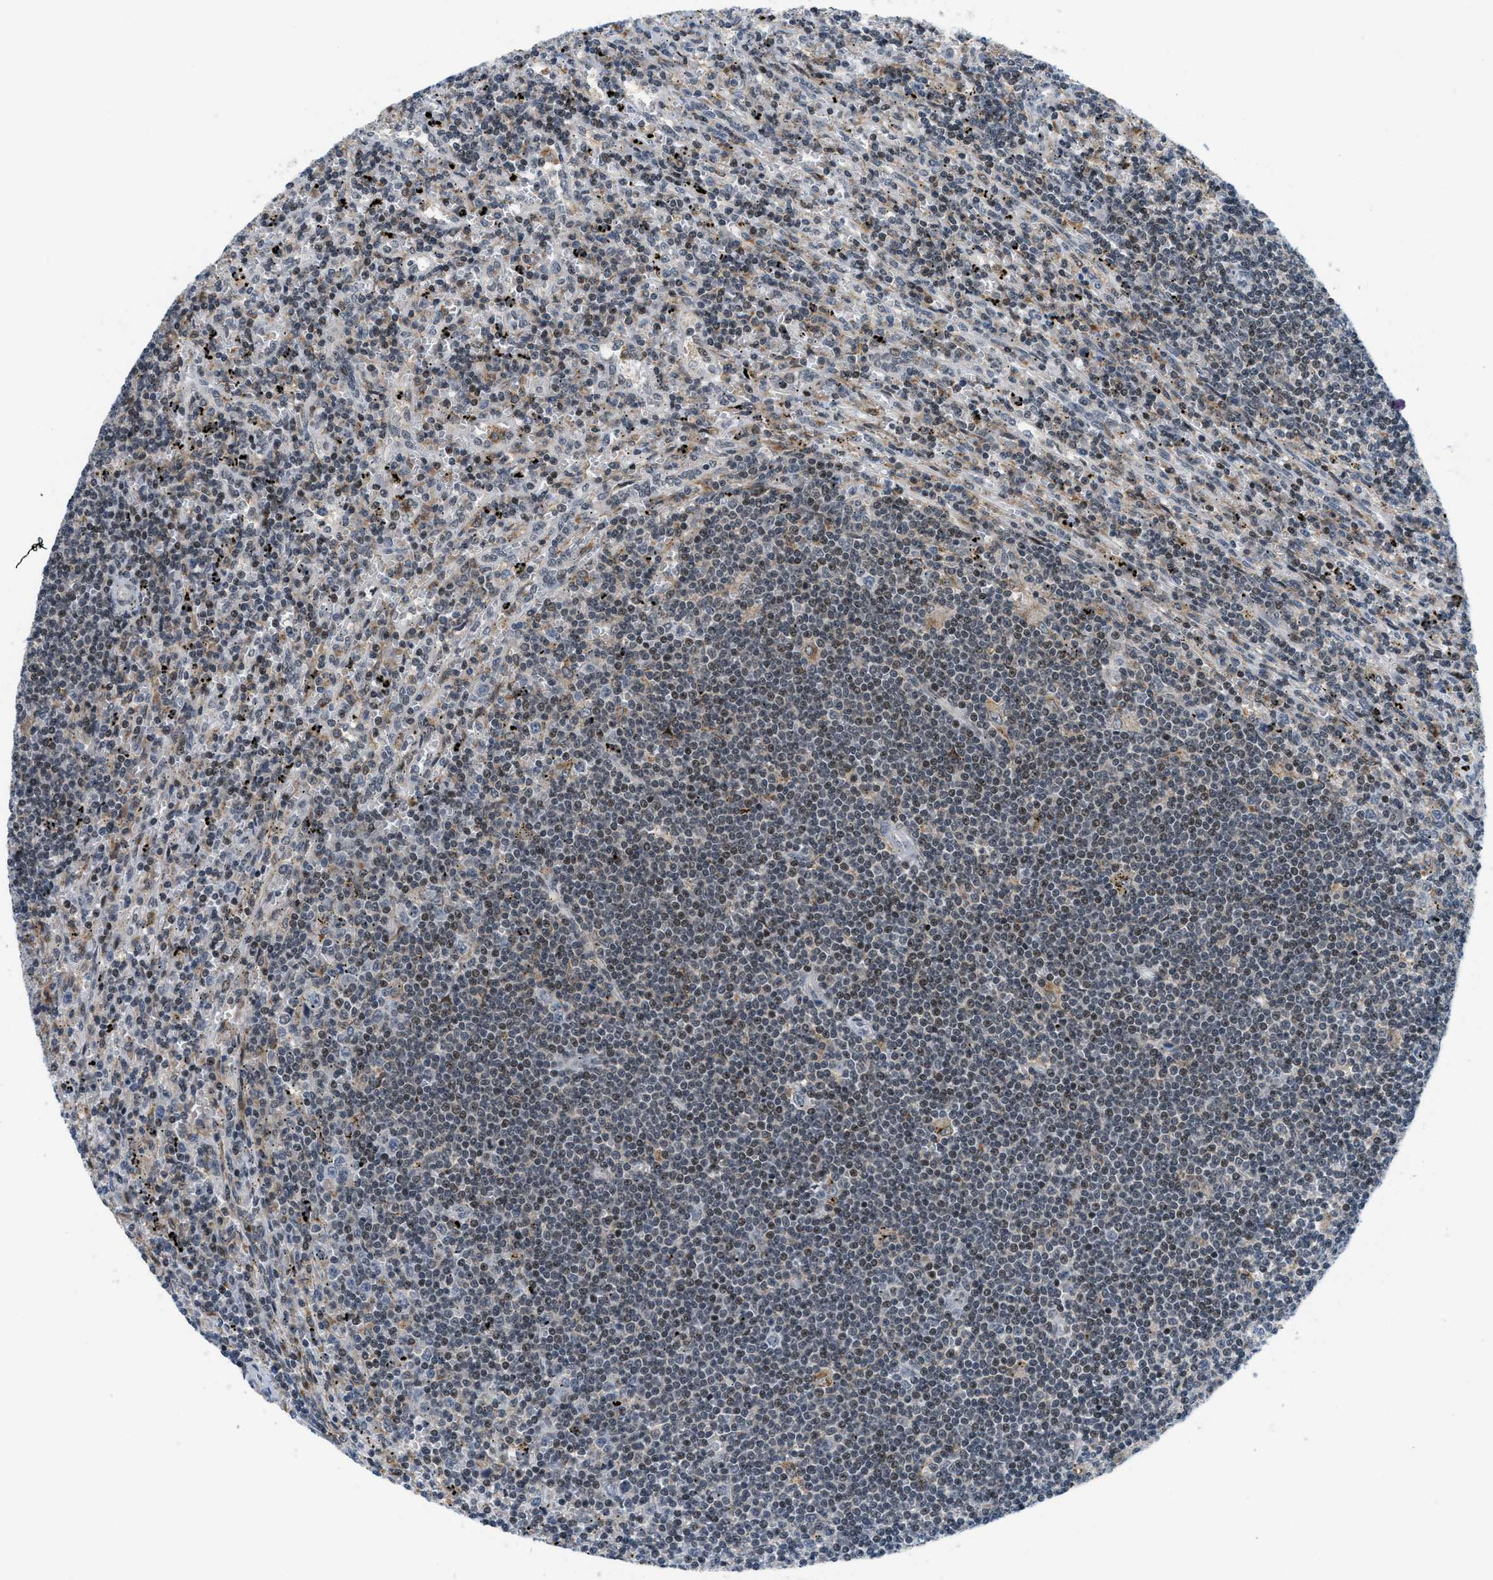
{"staining": {"intensity": "moderate", "quantity": "25%-75%", "location": "nuclear"}, "tissue": "lymphoma", "cell_type": "Tumor cells", "image_type": "cancer", "snomed": [{"axis": "morphology", "description": "Malignant lymphoma, non-Hodgkin's type, Low grade"}, {"axis": "topography", "description": "Spleen"}], "caption": "A micrograph showing moderate nuclear expression in about 25%-75% of tumor cells in low-grade malignant lymphoma, non-Hodgkin's type, as visualized by brown immunohistochemical staining.", "gene": "ING1", "patient": {"sex": "male", "age": 76}}